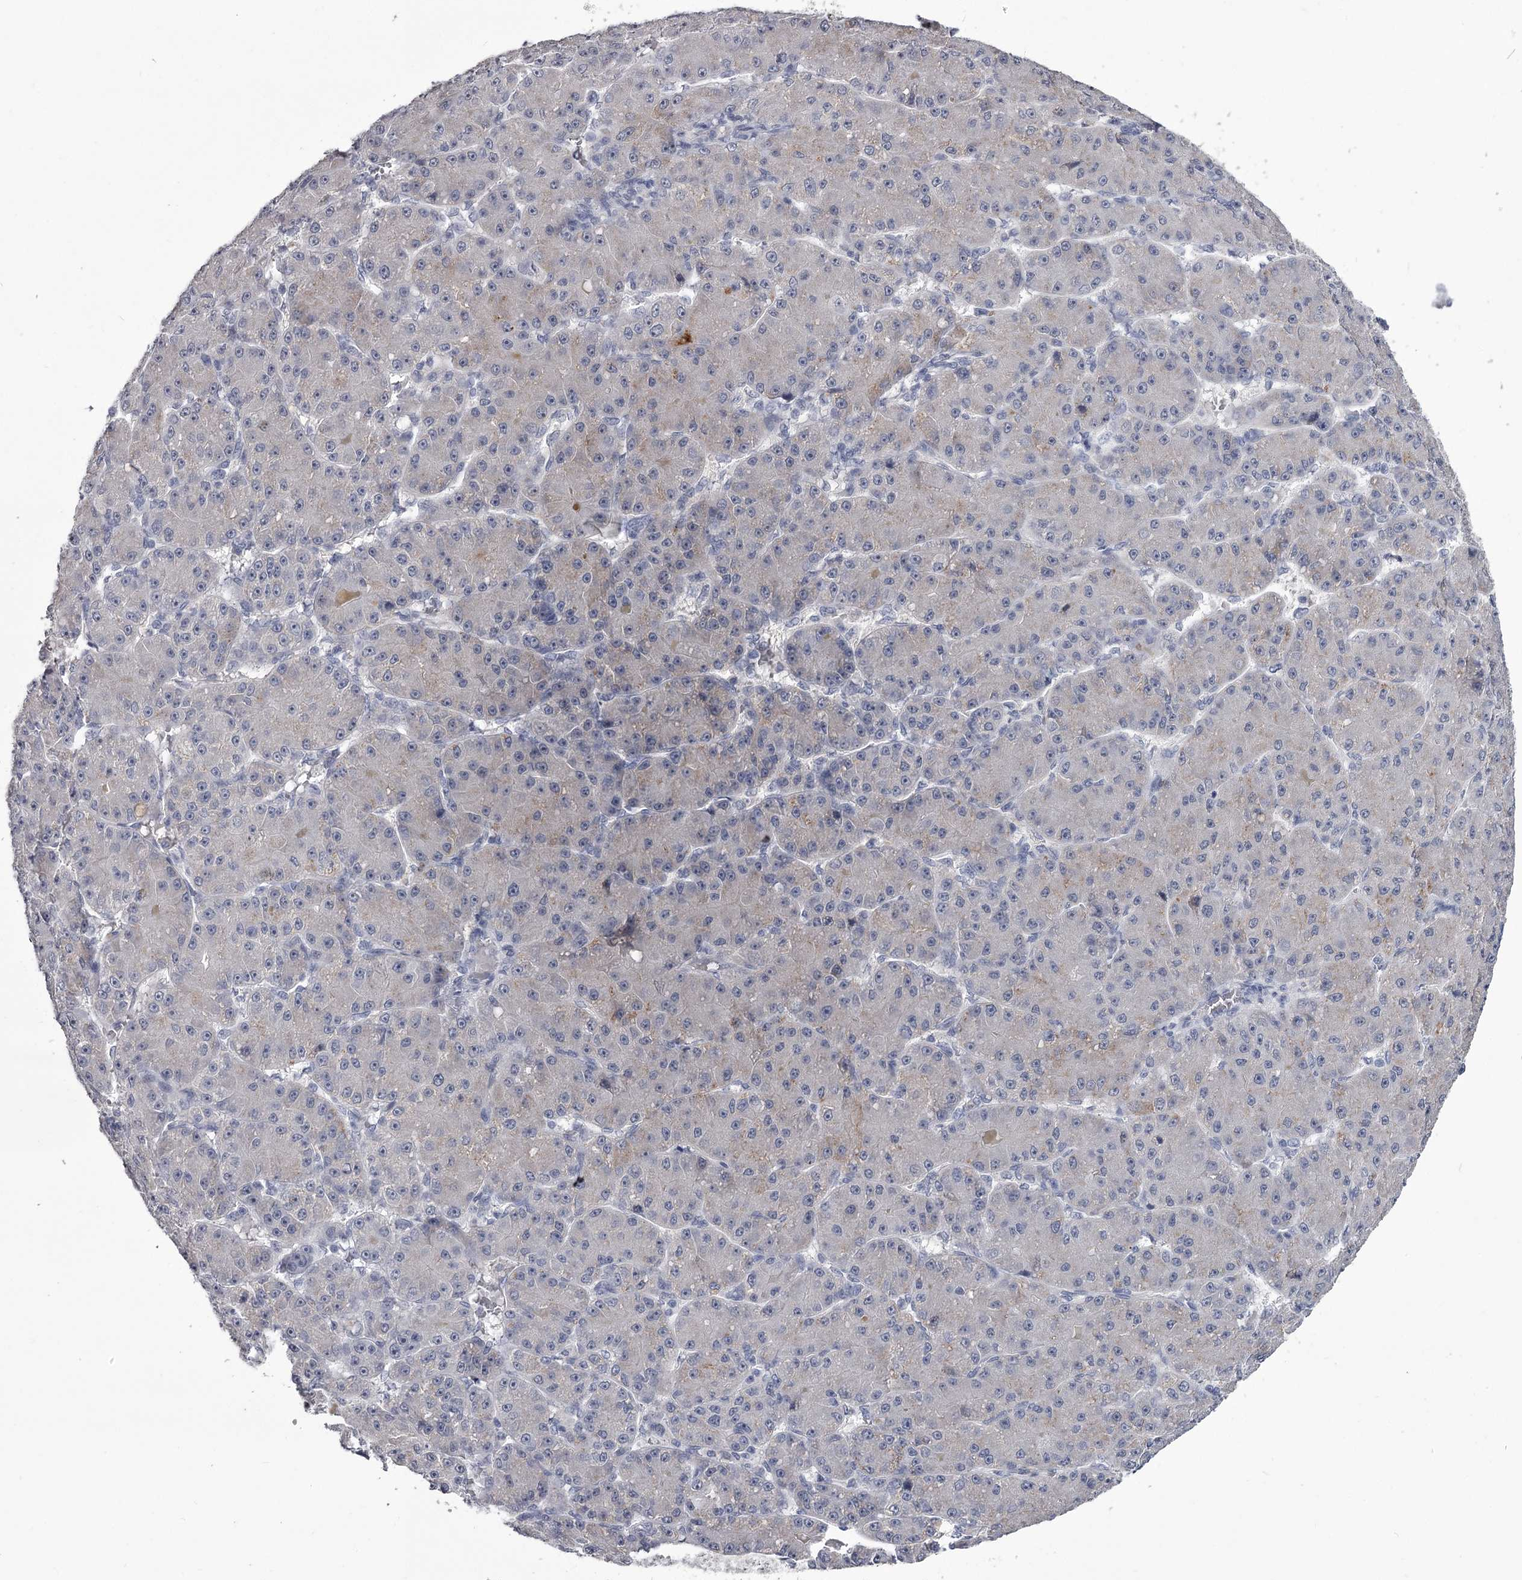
{"staining": {"intensity": "negative", "quantity": "none", "location": "none"}, "tissue": "liver cancer", "cell_type": "Tumor cells", "image_type": "cancer", "snomed": [{"axis": "morphology", "description": "Carcinoma, Hepatocellular, NOS"}, {"axis": "topography", "description": "Liver"}], "caption": "A high-resolution histopathology image shows immunohistochemistry staining of hepatocellular carcinoma (liver), which displays no significant positivity in tumor cells.", "gene": "DAO", "patient": {"sex": "male", "age": 67}}